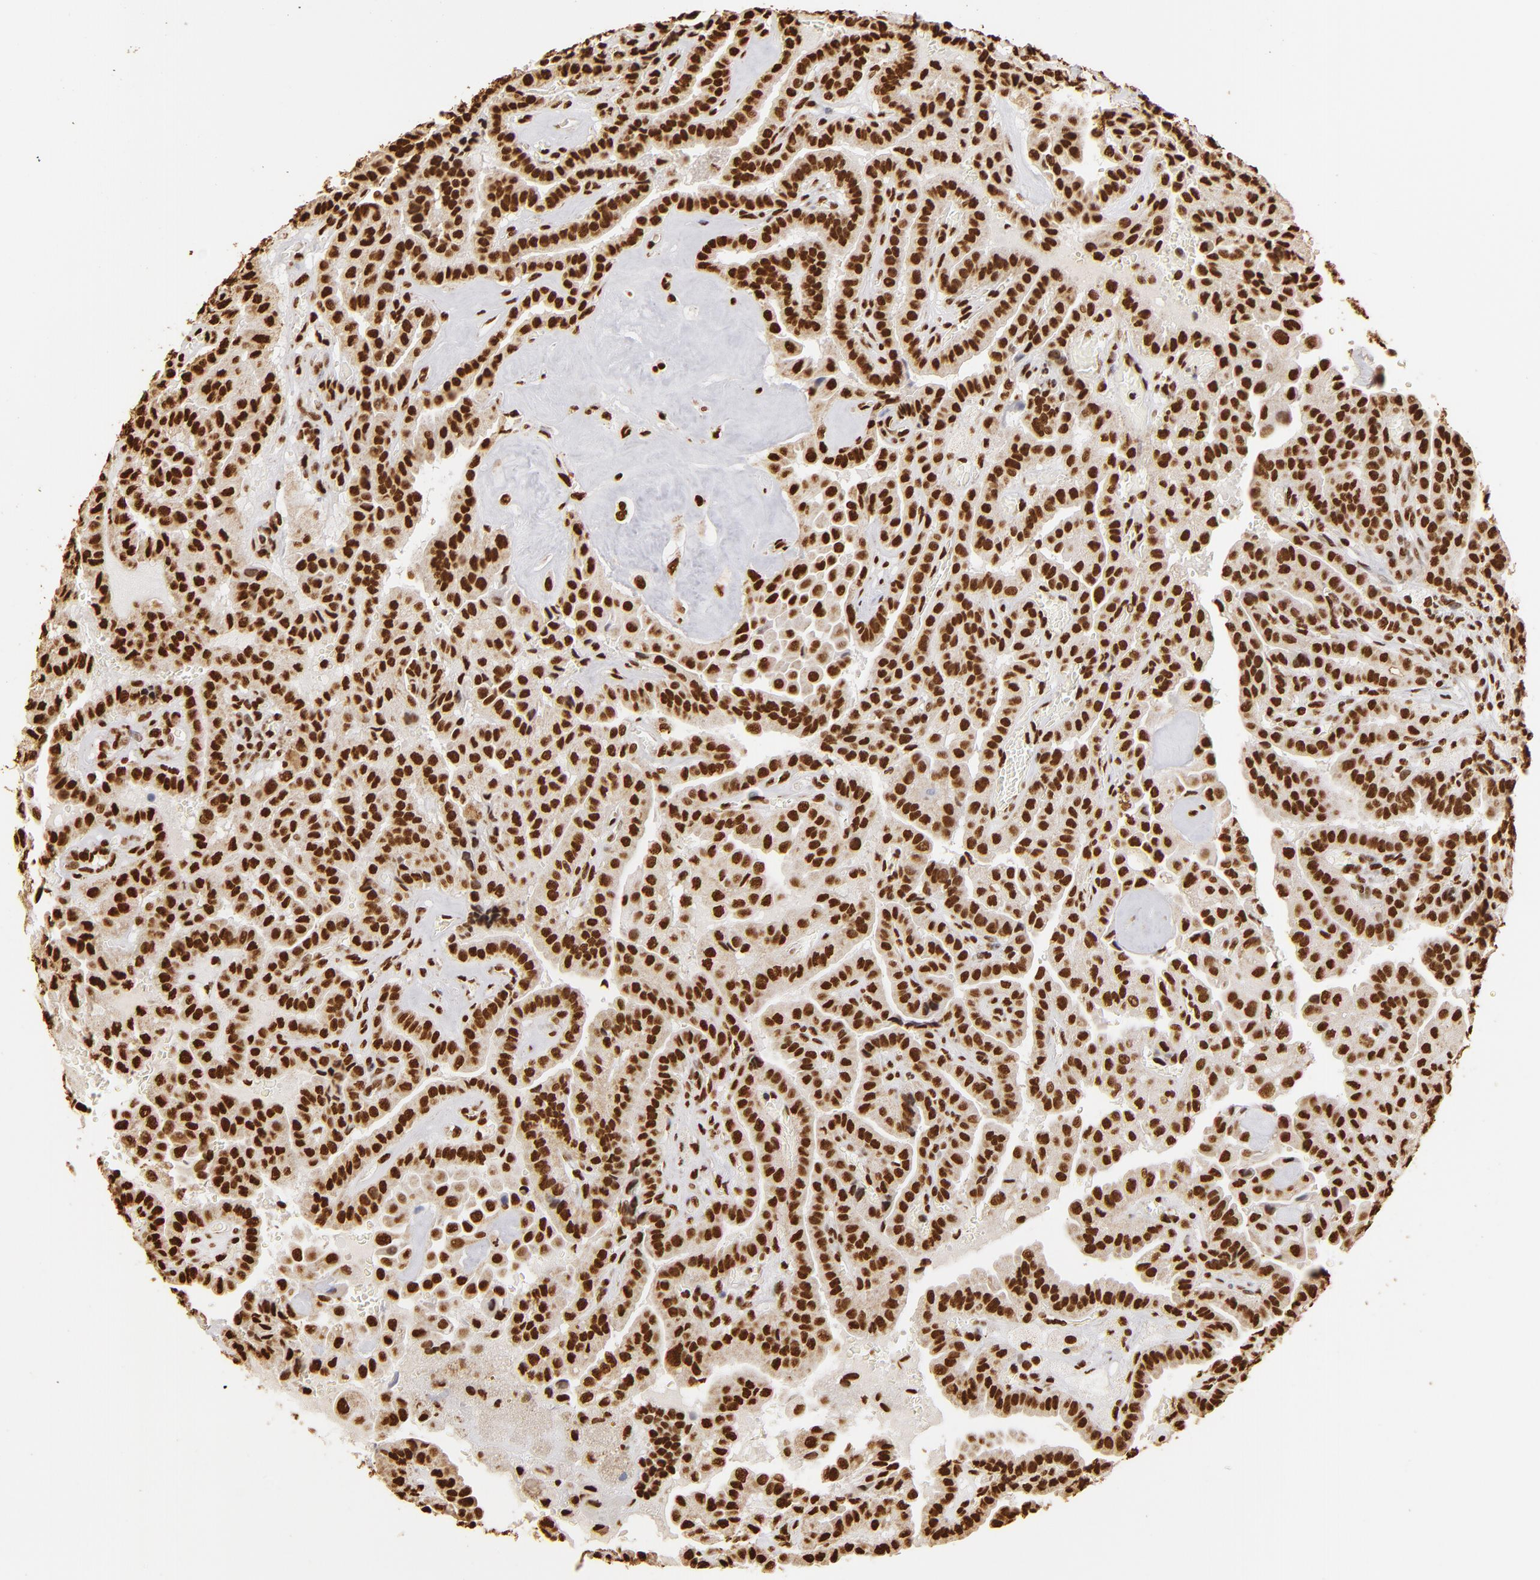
{"staining": {"intensity": "strong", "quantity": ">75%", "location": "nuclear"}, "tissue": "thyroid cancer", "cell_type": "Tumor cells", "image_type": "cancer", "snomed": [{"axis": "morphology", "description": "Papillary adenocarcinoma, NOS"}, {"axis": "topography", "description": "Thyroid gland"}], "caption": "Tumor cells show high levels of strong nuclear positivity in approximately >75% of cells in human papillary adenocarcinoma (thyroid). The staining was performed using DAB, with brown indicating positive protein expression. Nuclei are stained blue with hematoxylin.", "gene": "ILF3", "patient": {"sex": "male", "age": 87}}